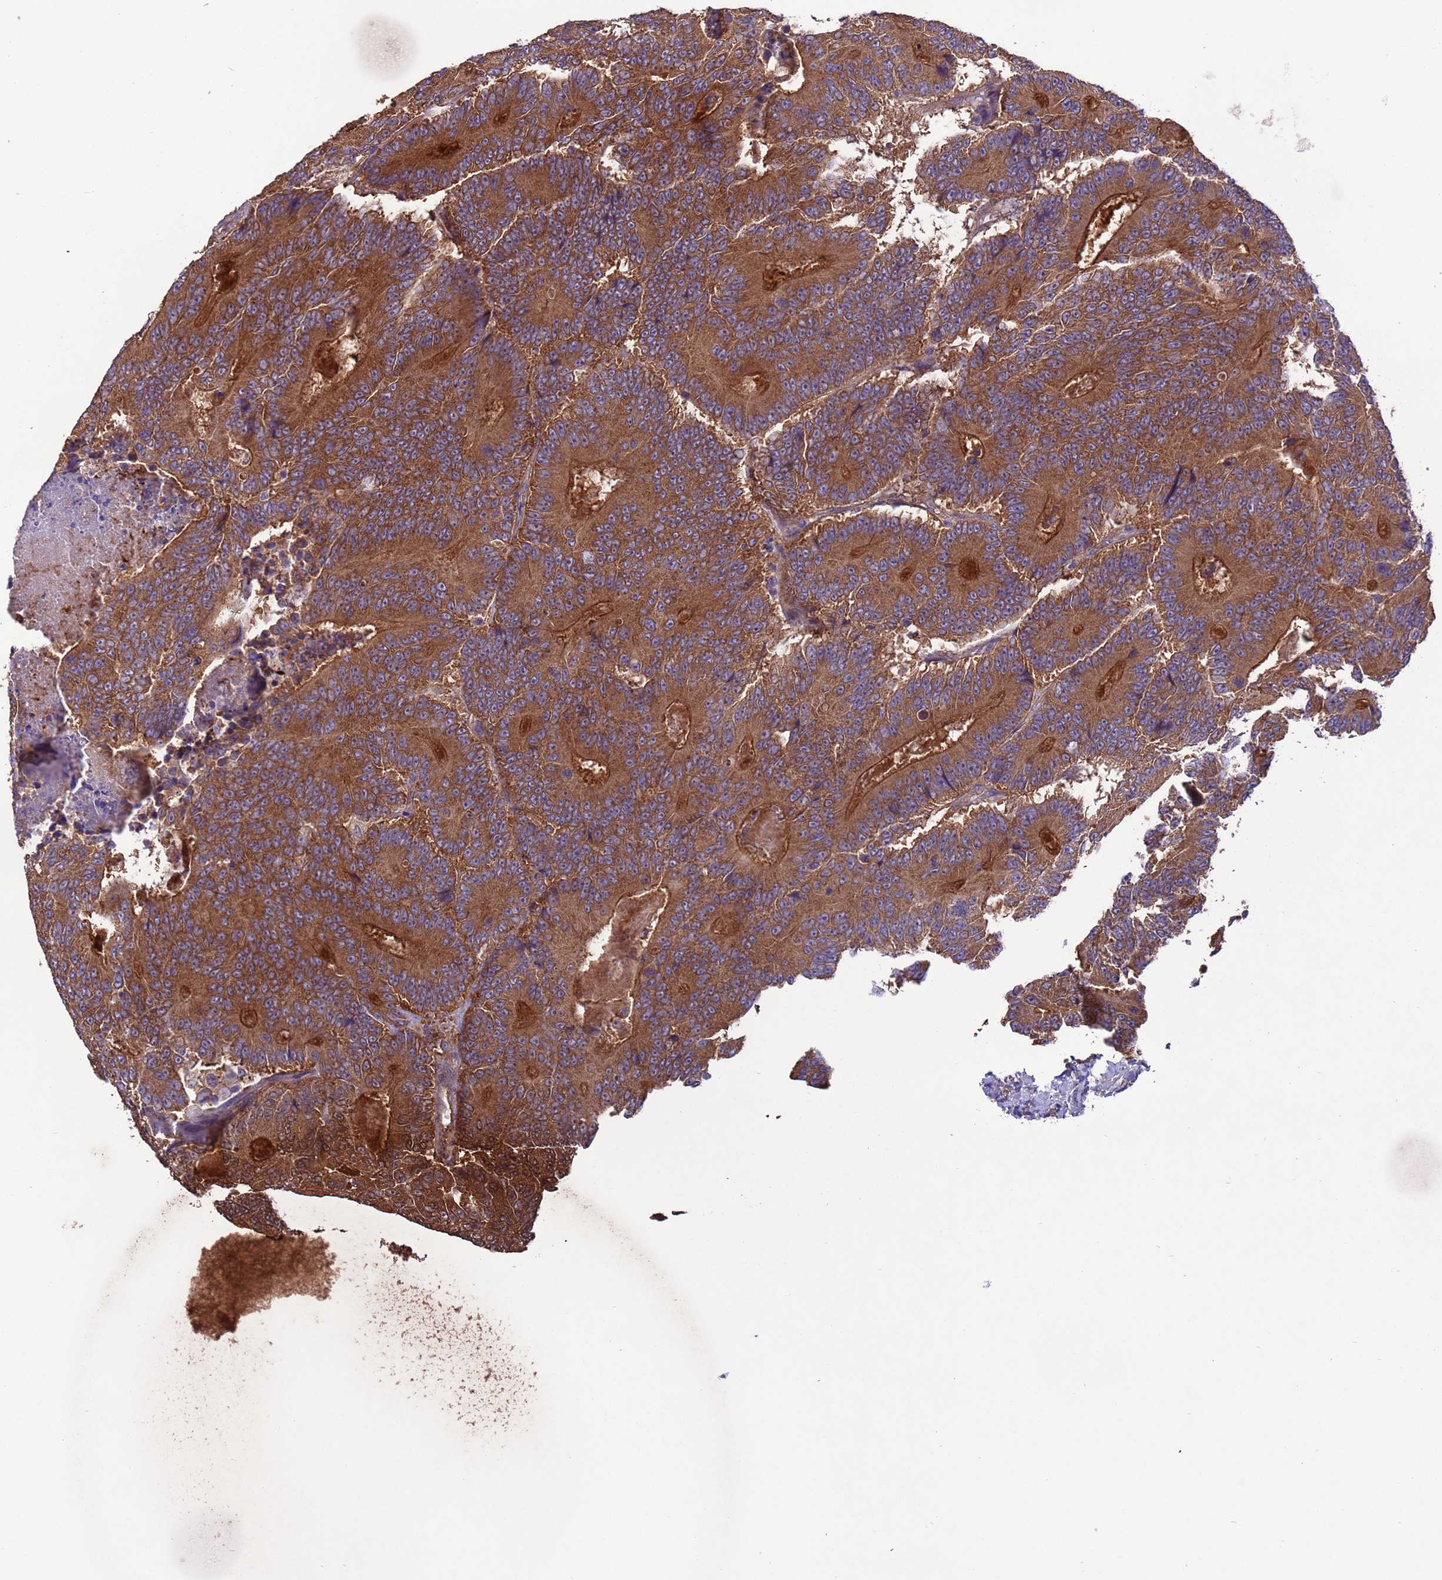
{"staining": {"intensity": "moderate", "quantity": ">75%", "location": "cytoplasmic/membranous"}, "tissue": "colorectal cancer", "cell_type": "Tumor cells", "image_type": "cancer", "snomed": [{"axis": "morphology", "description": "Adenocarcinoma, NOS"}, {"axis": "topography", "description": "Colon"}], "caption": "There is medium levels of moderate cytoplasmic/membranous expression in tumor cells of colorectal adenocarcinoma, as demonstrated by immunohistochemical staining (brown color).", "gene": "ARHGAP12", "patient": {"sex": "male", "age": 83}}